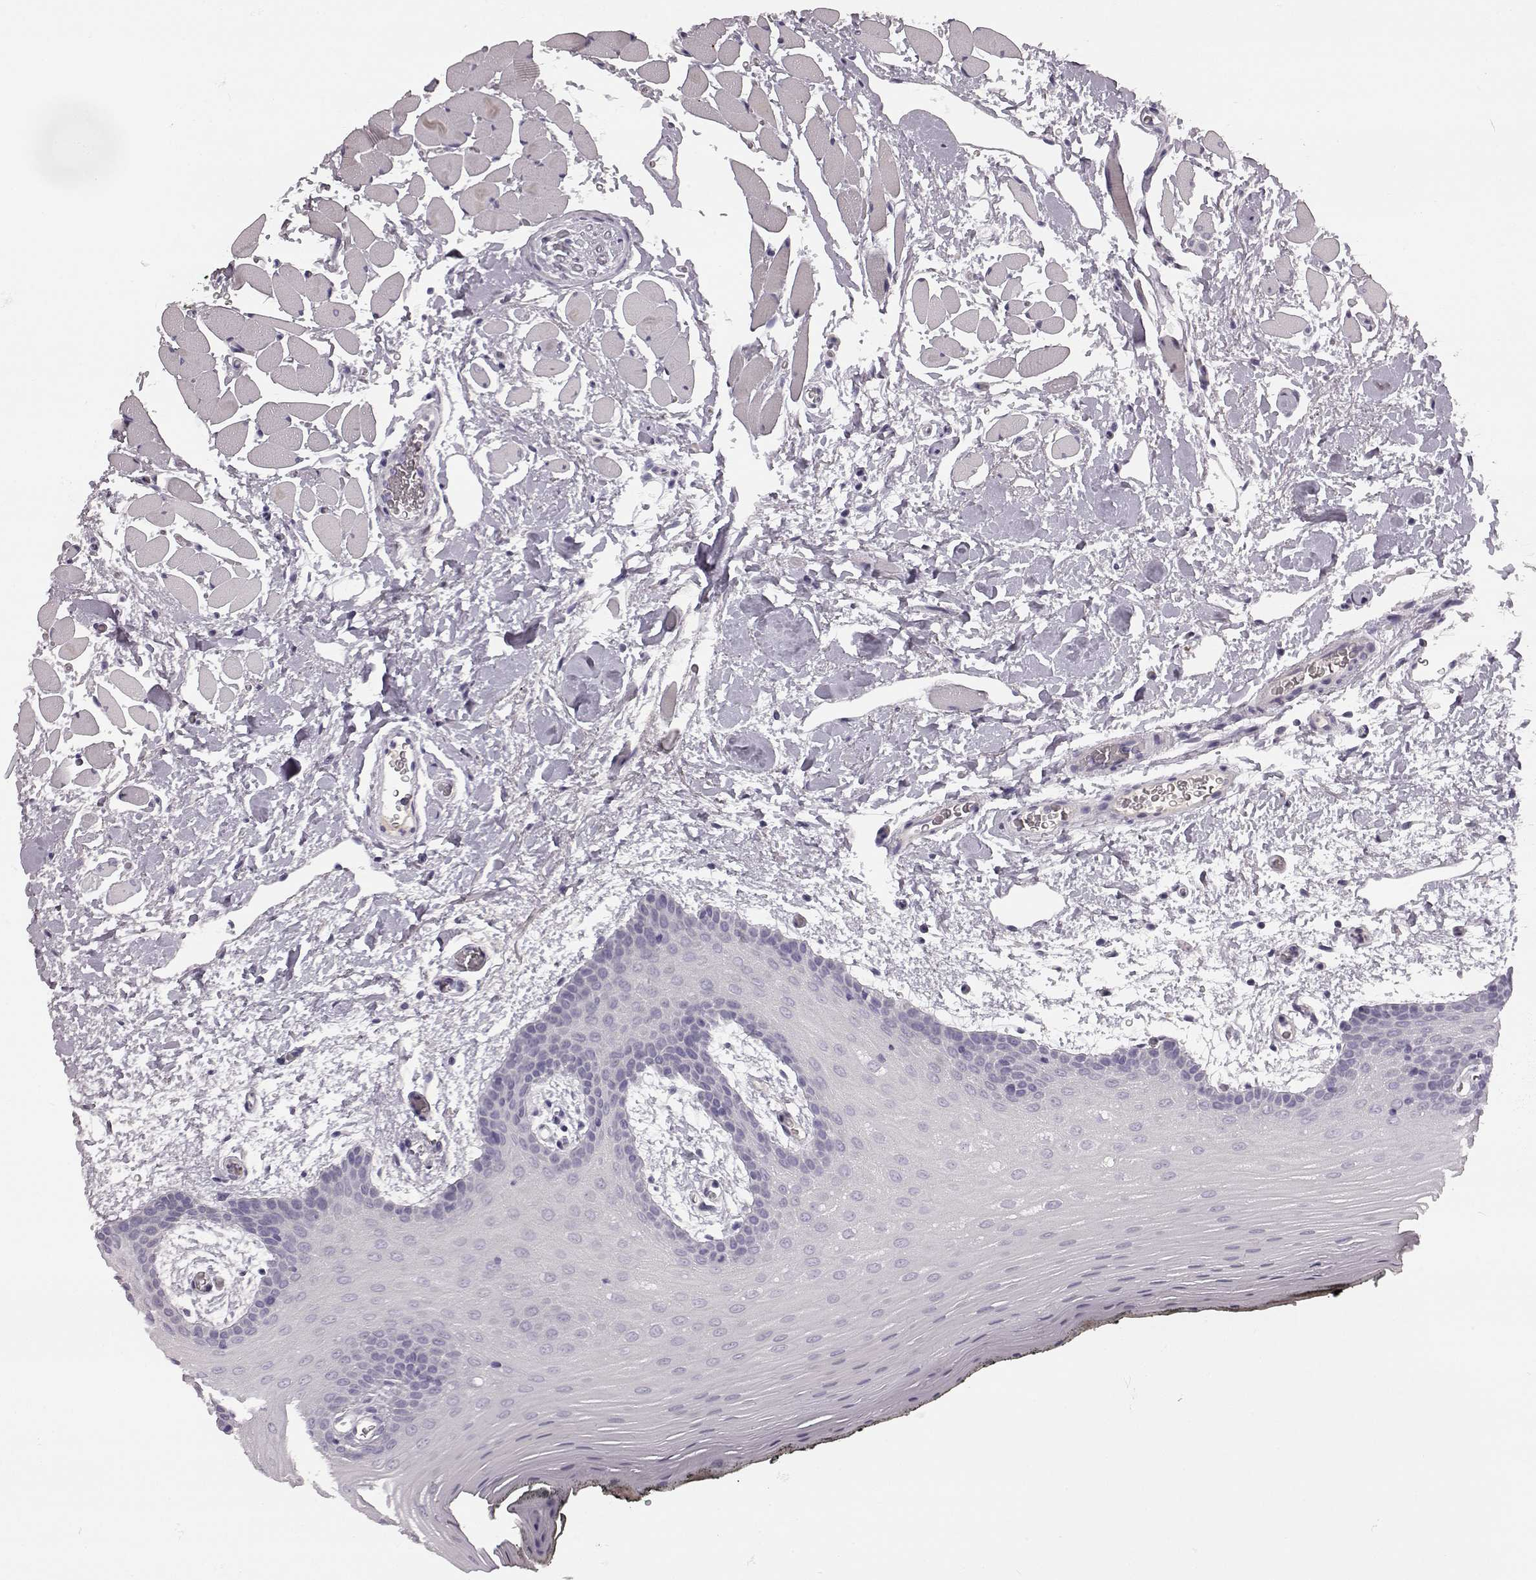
{"staining": {"intensity": "negative", "quantity": "none", "location": "none"}, "tissue": "oral mucosa", "cell_type": "Squamous epithelial cells", "image_type": "normal", "snomed": [{"axis": "morphology", "description": "Normal tissue, NOS"}, {"axis": "topography", "description": "Oral tissue"}, {"axis": "topography", "description": "Head-Neck"}], "caption": "An immunohistochemistry (IHC) histopathology image of unremarkable oral mucosa is shown. There is no staining in squamous epithelial cells of oral mucosa. The staining is performed using DAB brown chromogen with nuclei counter-stained in using hematoxylin.", "gene": "KRT81", "patient": {"sex": "male", "age": 65}}